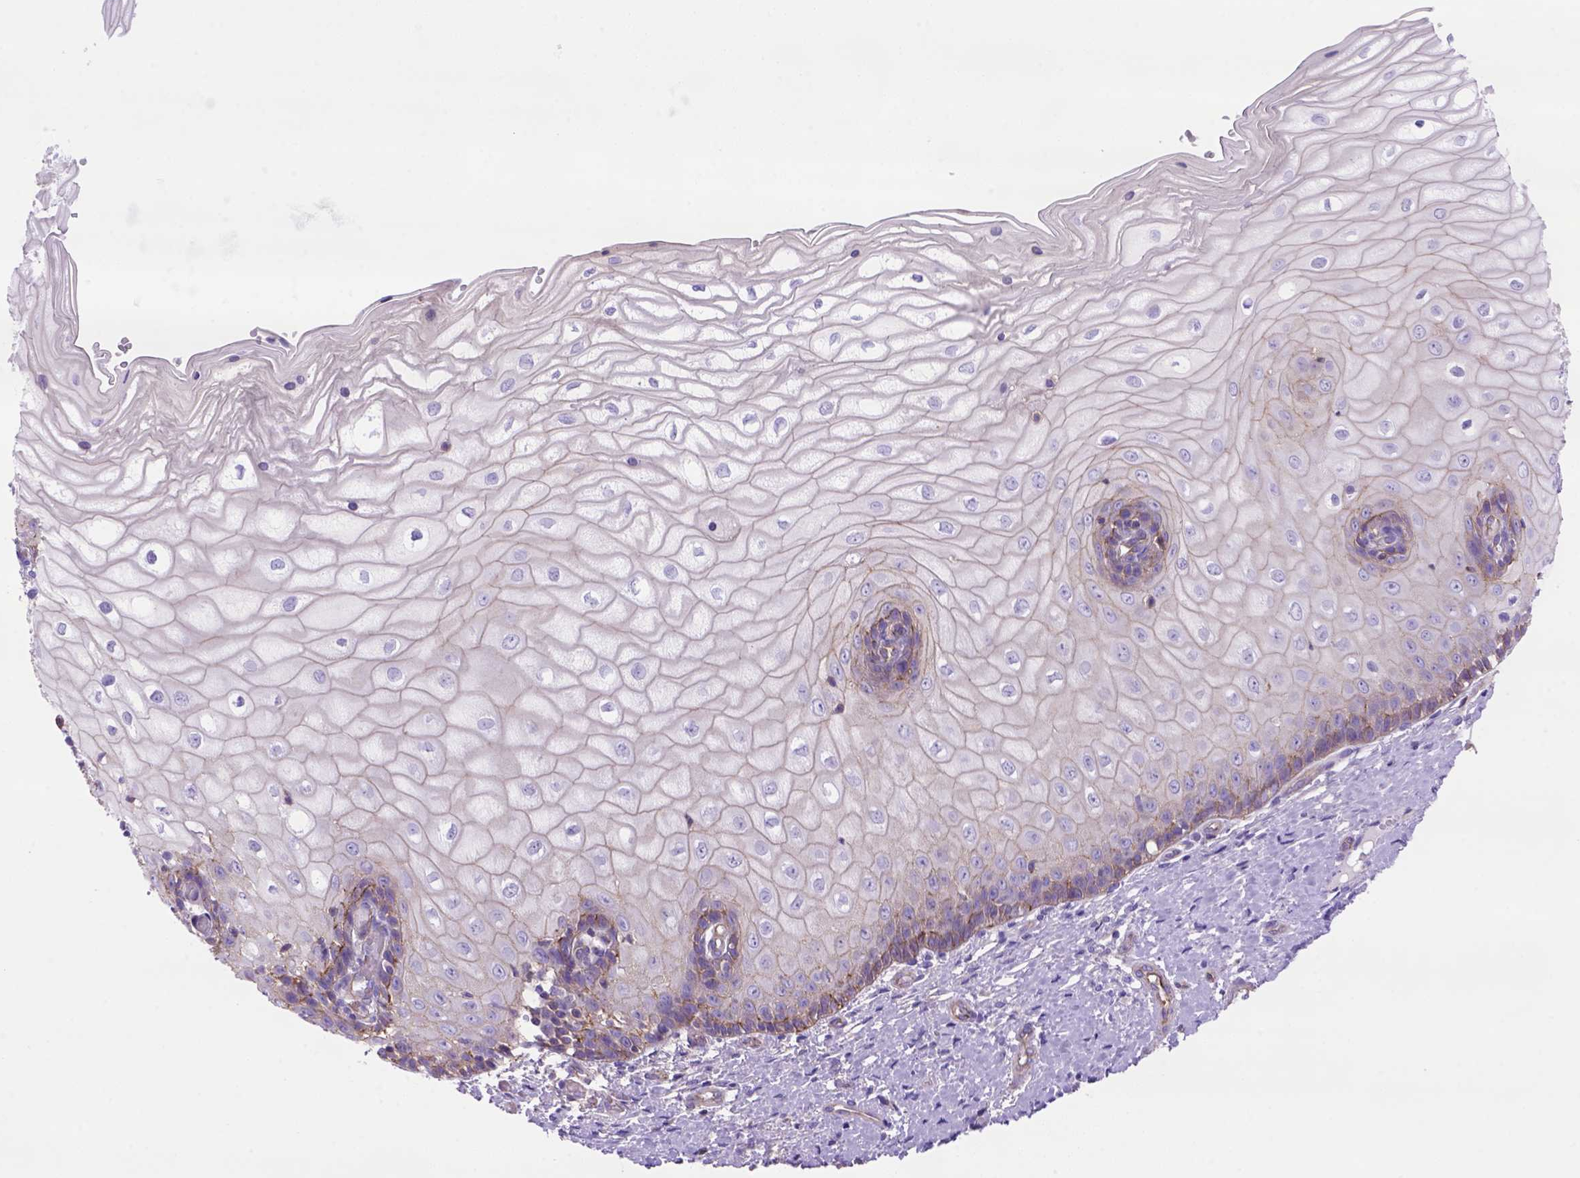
{"staining": {"intensity": "moderate", "quantity": ">75%", "location": "cytoplasmic/membranous"}, "tissue": "cervix", "cell_type": "Glandular cells", "image_type": "normal", "snomed": [{"axis": "morphology", "description": "Normal tissue, NOS"}, {"axis": "topography", "description": "Cervix"}], "caption": "IHC of normal cervix demonstrates medium levels of moderate cytoplasmic/membranous positivity in about >75% of glandular cells.", "gene": "PEX12", "patient": {"sex": "female", "age": 37}}